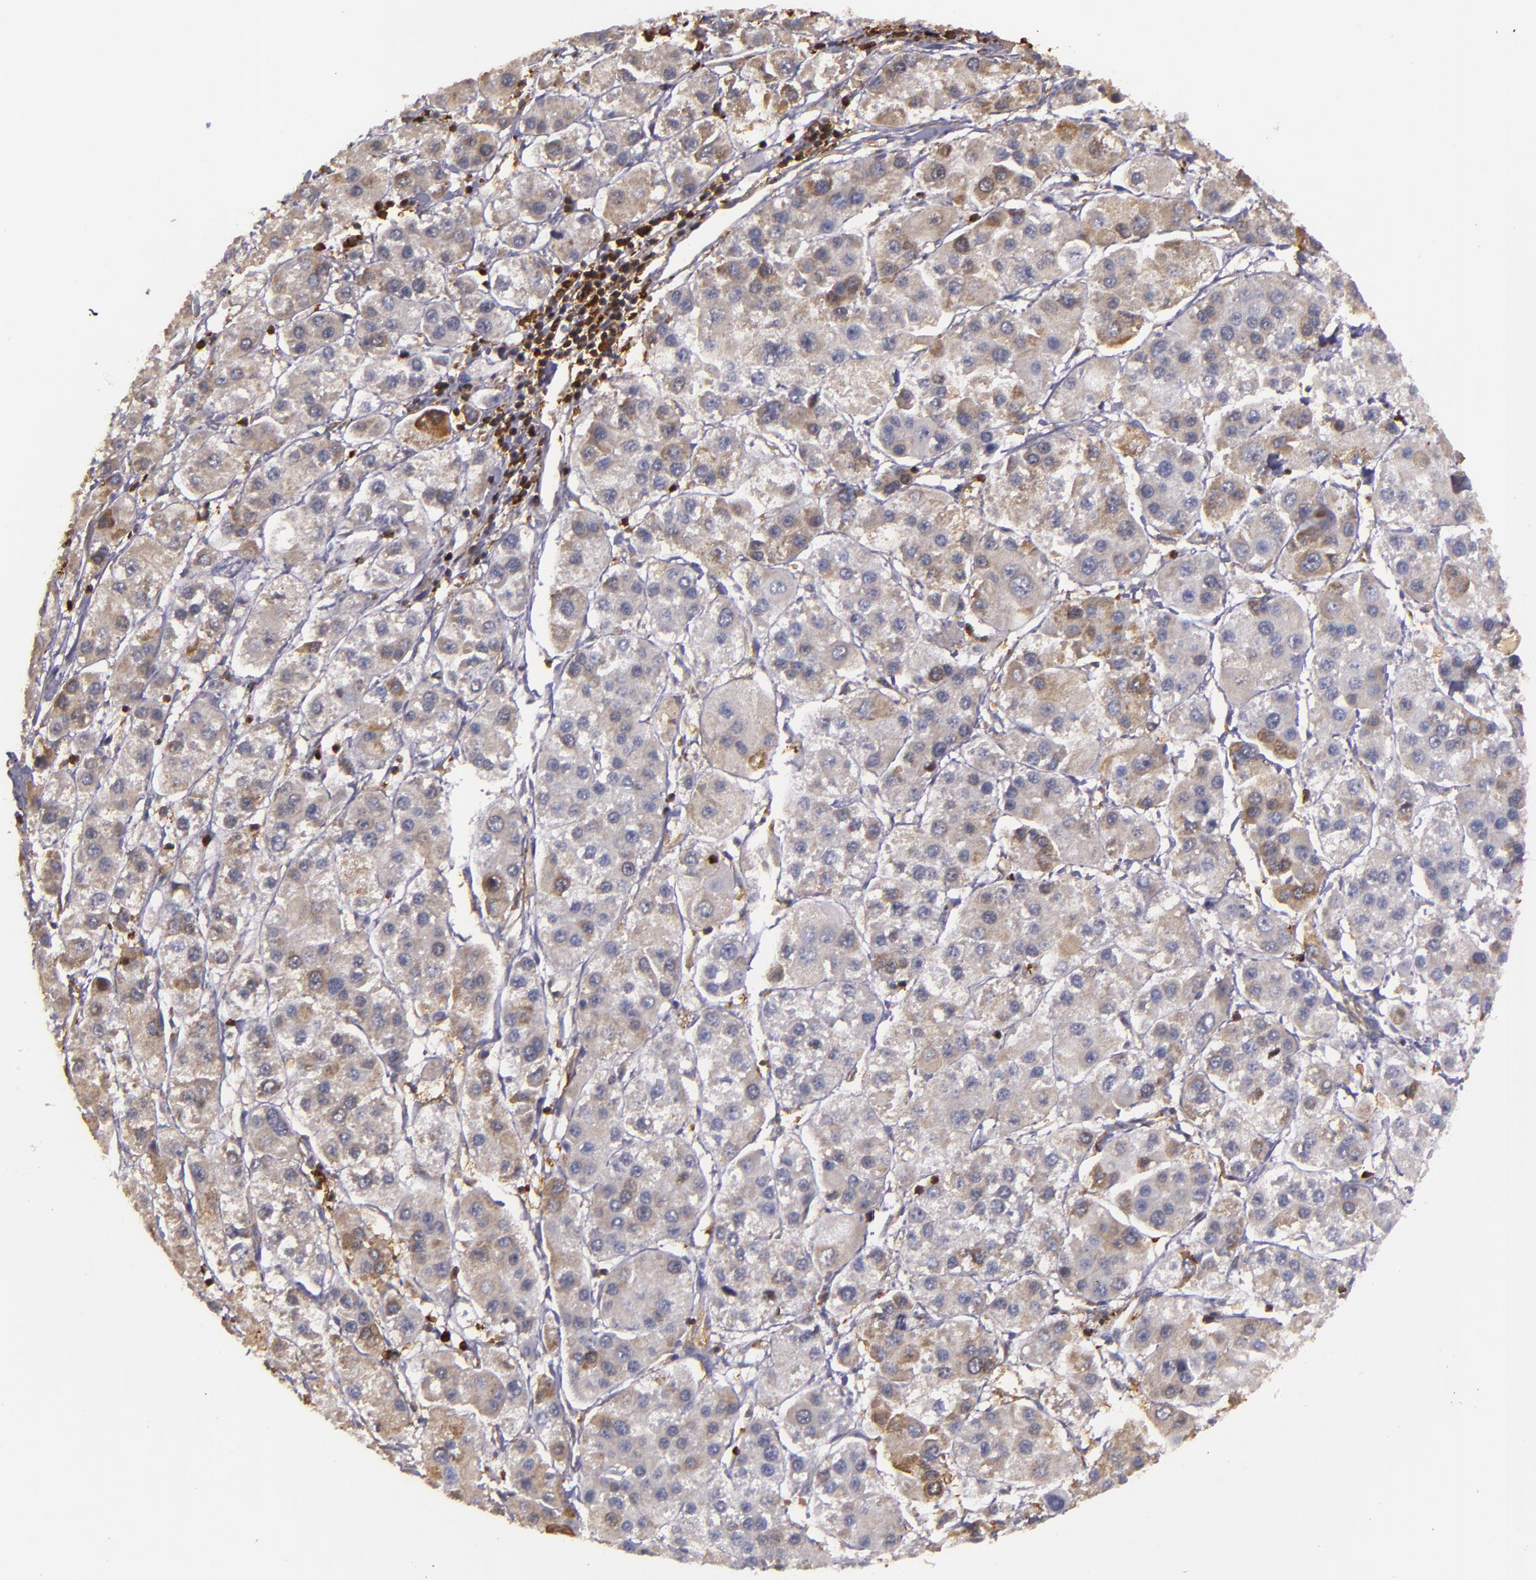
{"staining": {"intensity": "weak", "quantity": "25%-75%", "location": "cytoplasmic/membranous"}, "tissue": "liver cancer", "cell_type": "Tumor cells", "image_type": "cancer", "snomed": [{"axis": "morphology", "description": "Carcinoma, Hepatocellular, NOS"}, {"axis": "topography", "description": "Liver"}], "caption": "Human liver hepatocellular carcinoma stained with a protein marker exhibits weak staining in tumor cells.", "gene": "SLC9A3R1", "patient": {"sex": "female", "age": 85}}